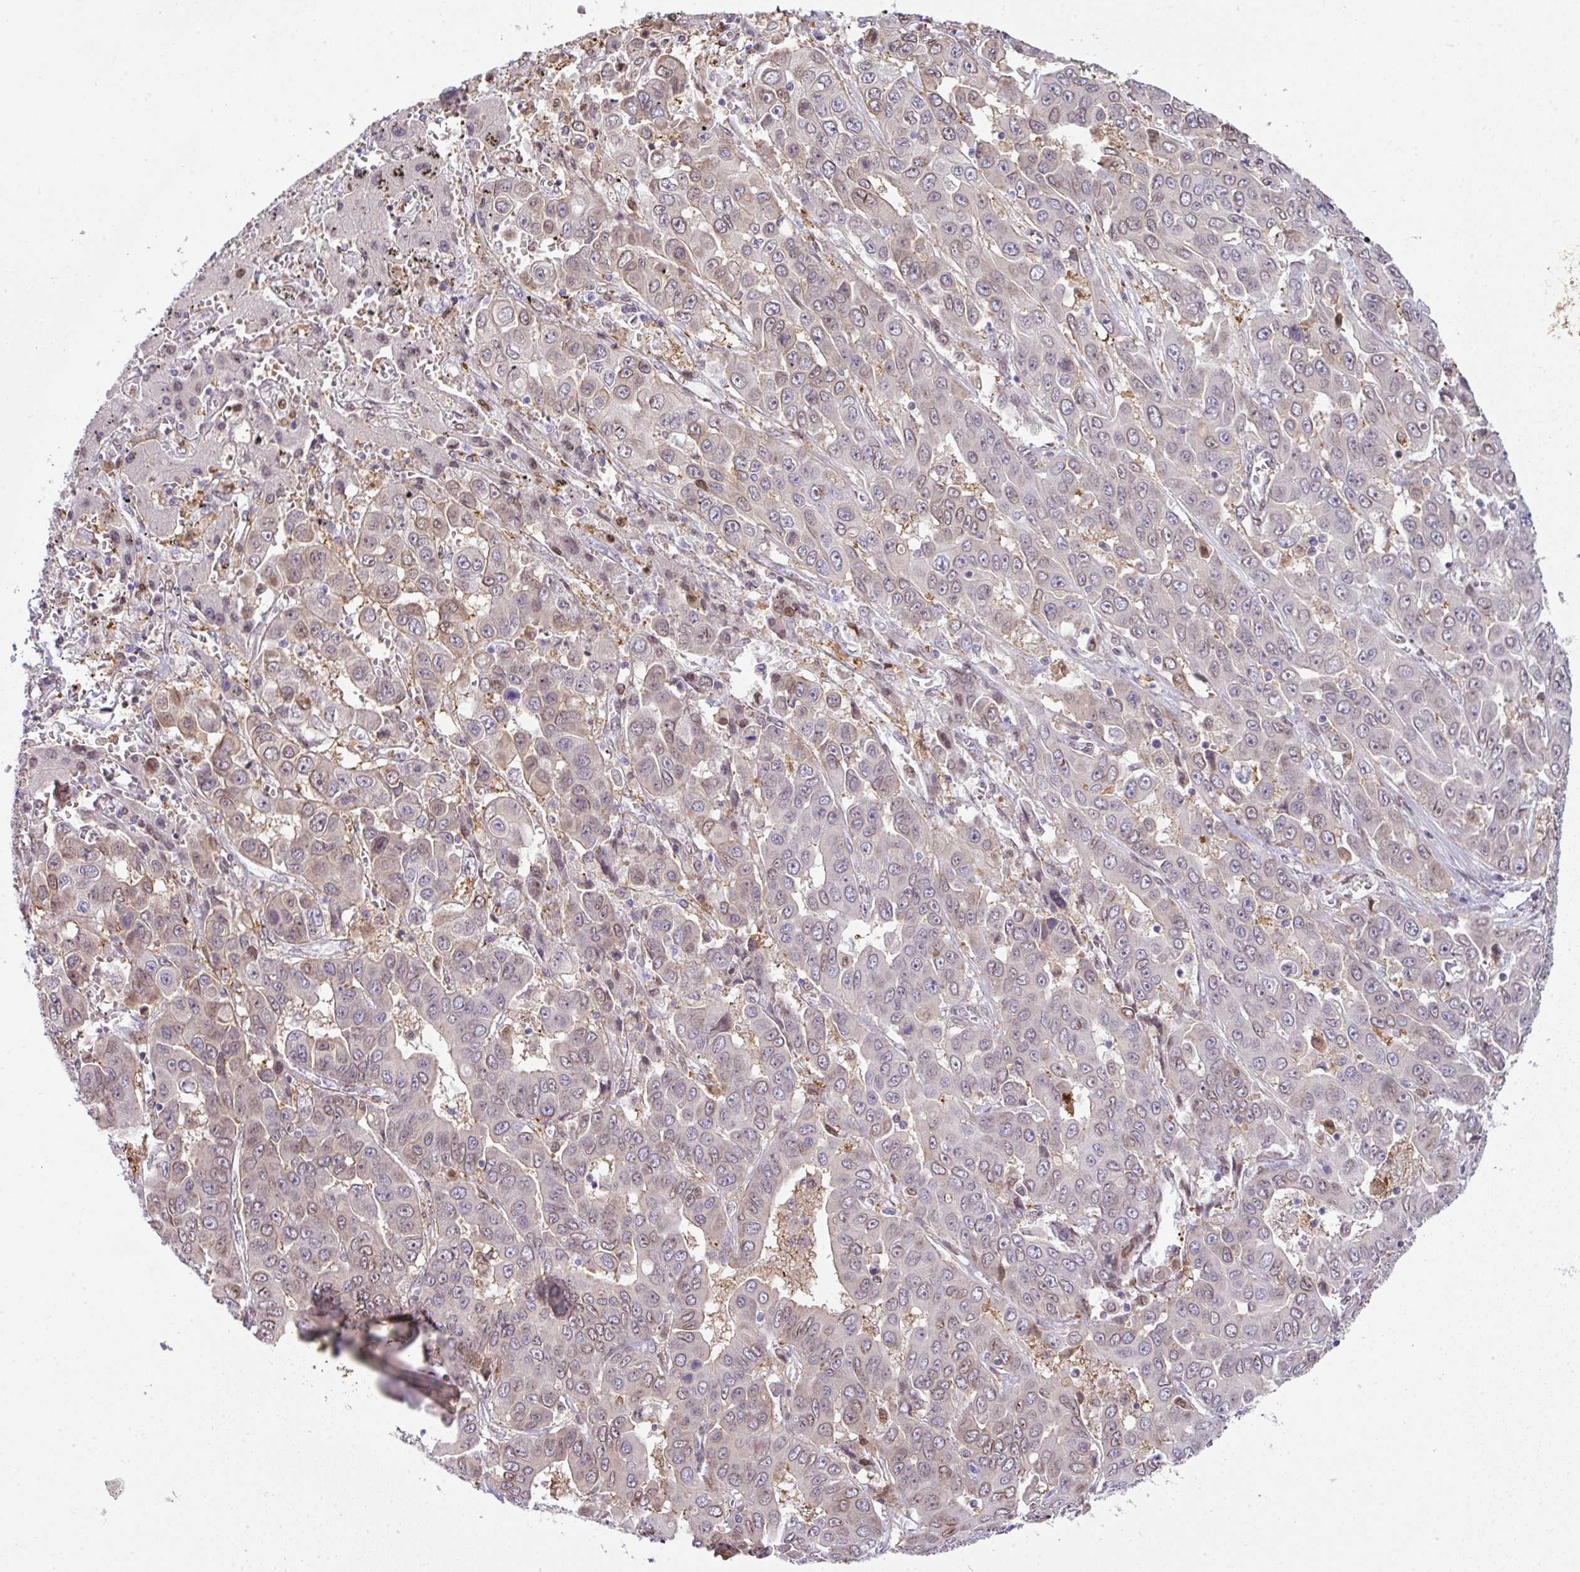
{"staining": {"intensity": "weak", "quantity": "<25%", "location": "cytoplasmic/membranous,nuclear"}, "tissue": "liver cancer", "cell_type": "Tumor cells", "image_type": "cancer", "snomed": [{"axis": "morphology", "description": "Cholangiocarcinoma"}, {"axis": "topography", "description": "Liver"}], "caption": "There is no significant positivity in tumor cells of liver cholangiocarcinoma.", "gene": "PLK1", "patient": {"sex": "female", "age": 52}}